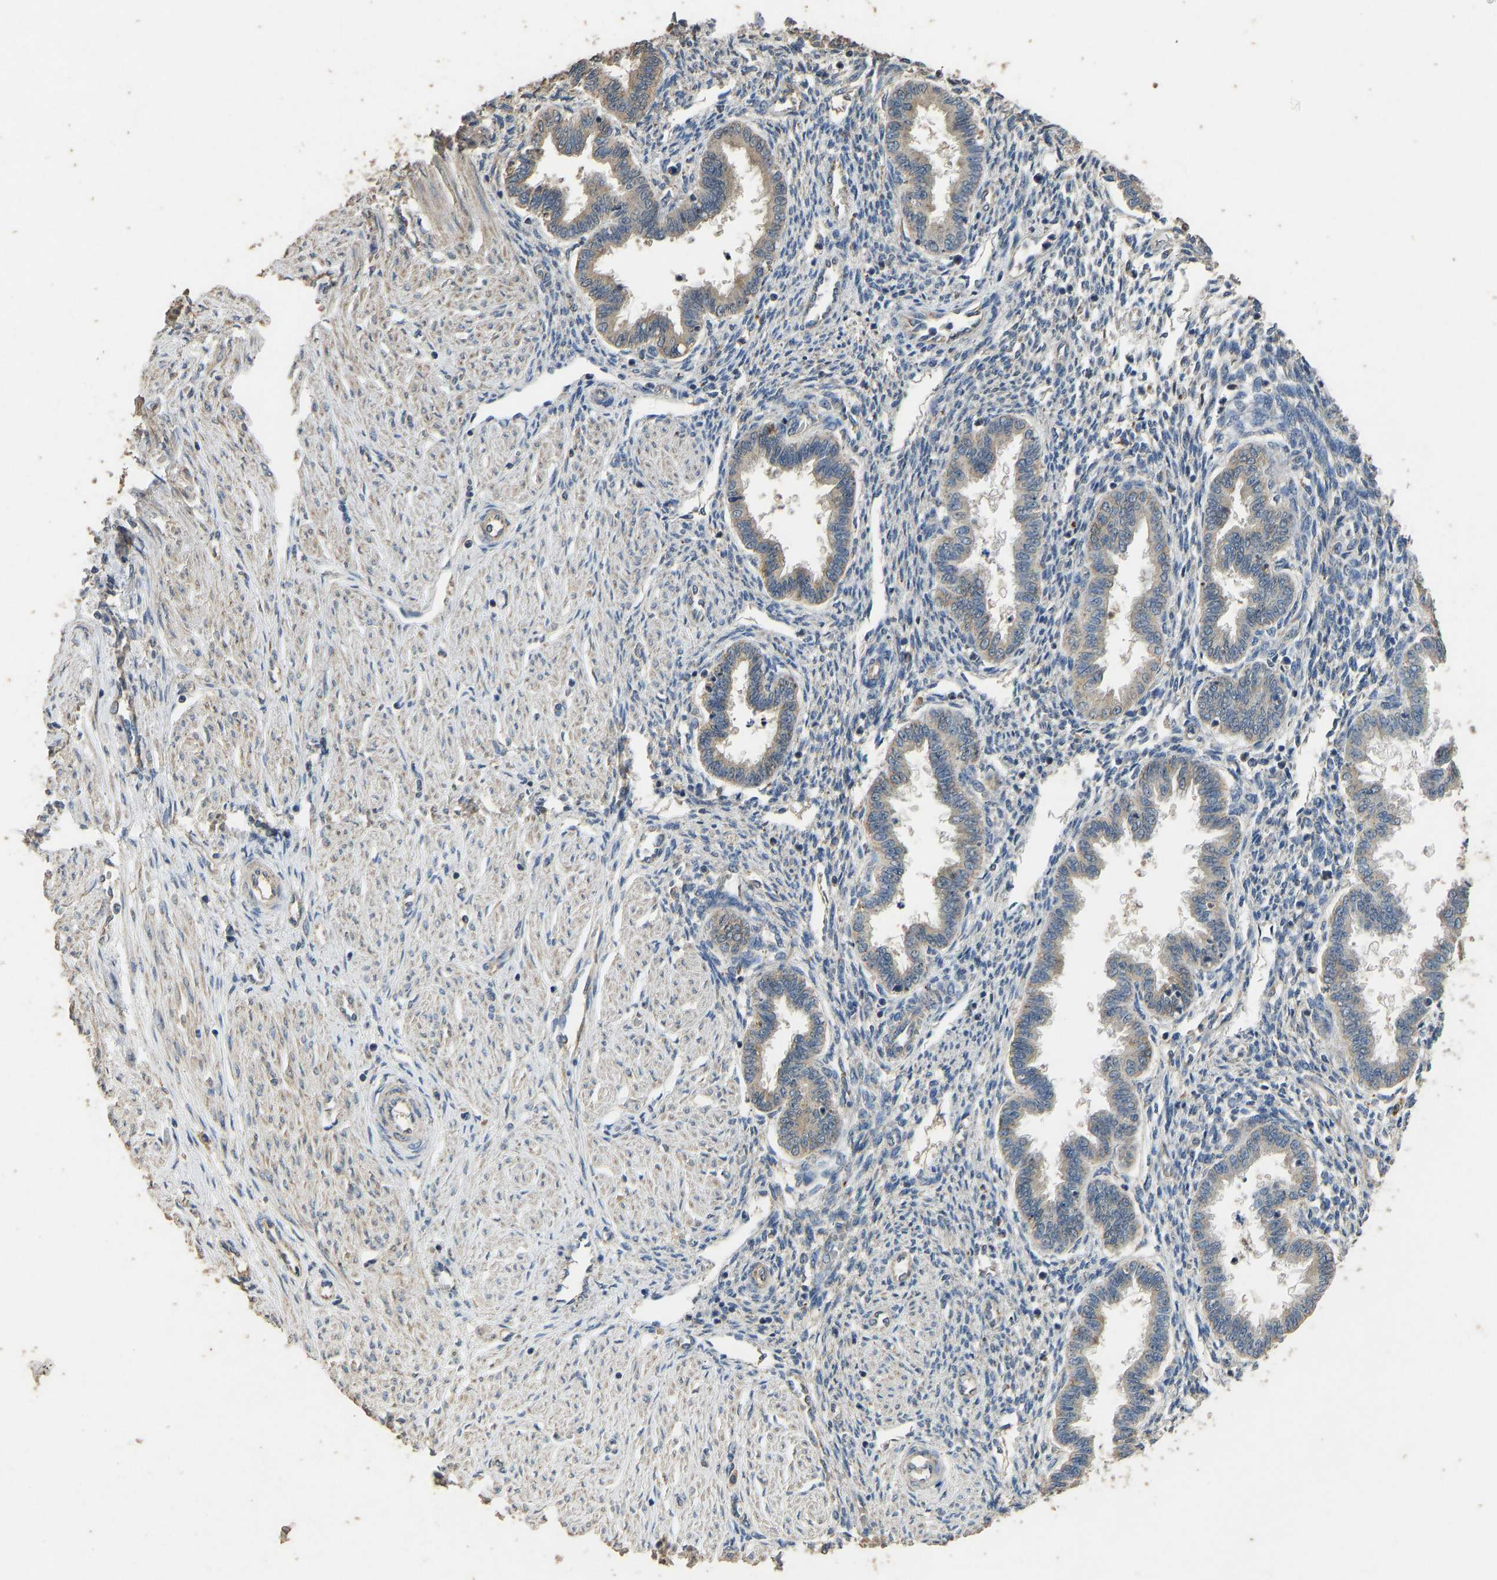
{"staining": {"intensity": "negative", "quantity": "none", "location": "none"}, "tissue": "endometrium", "cell_type": "Cells in endometrial stroma", "image_type": "normal", "snomed": [{"axis": "morphology", "description": "Normal tissue, NOS"}, {"axis": "topography", "description": "Endometrium"}], "caption": "Cells in endometrial stroma show no significant protein staining in benign endometrium. (Brightfield microscopy of DAB (3,3'-diaminobenzidine) IHC at high magnification).", "gene": "CIDEC", "patient": {"sex": "female", "age": 33}}